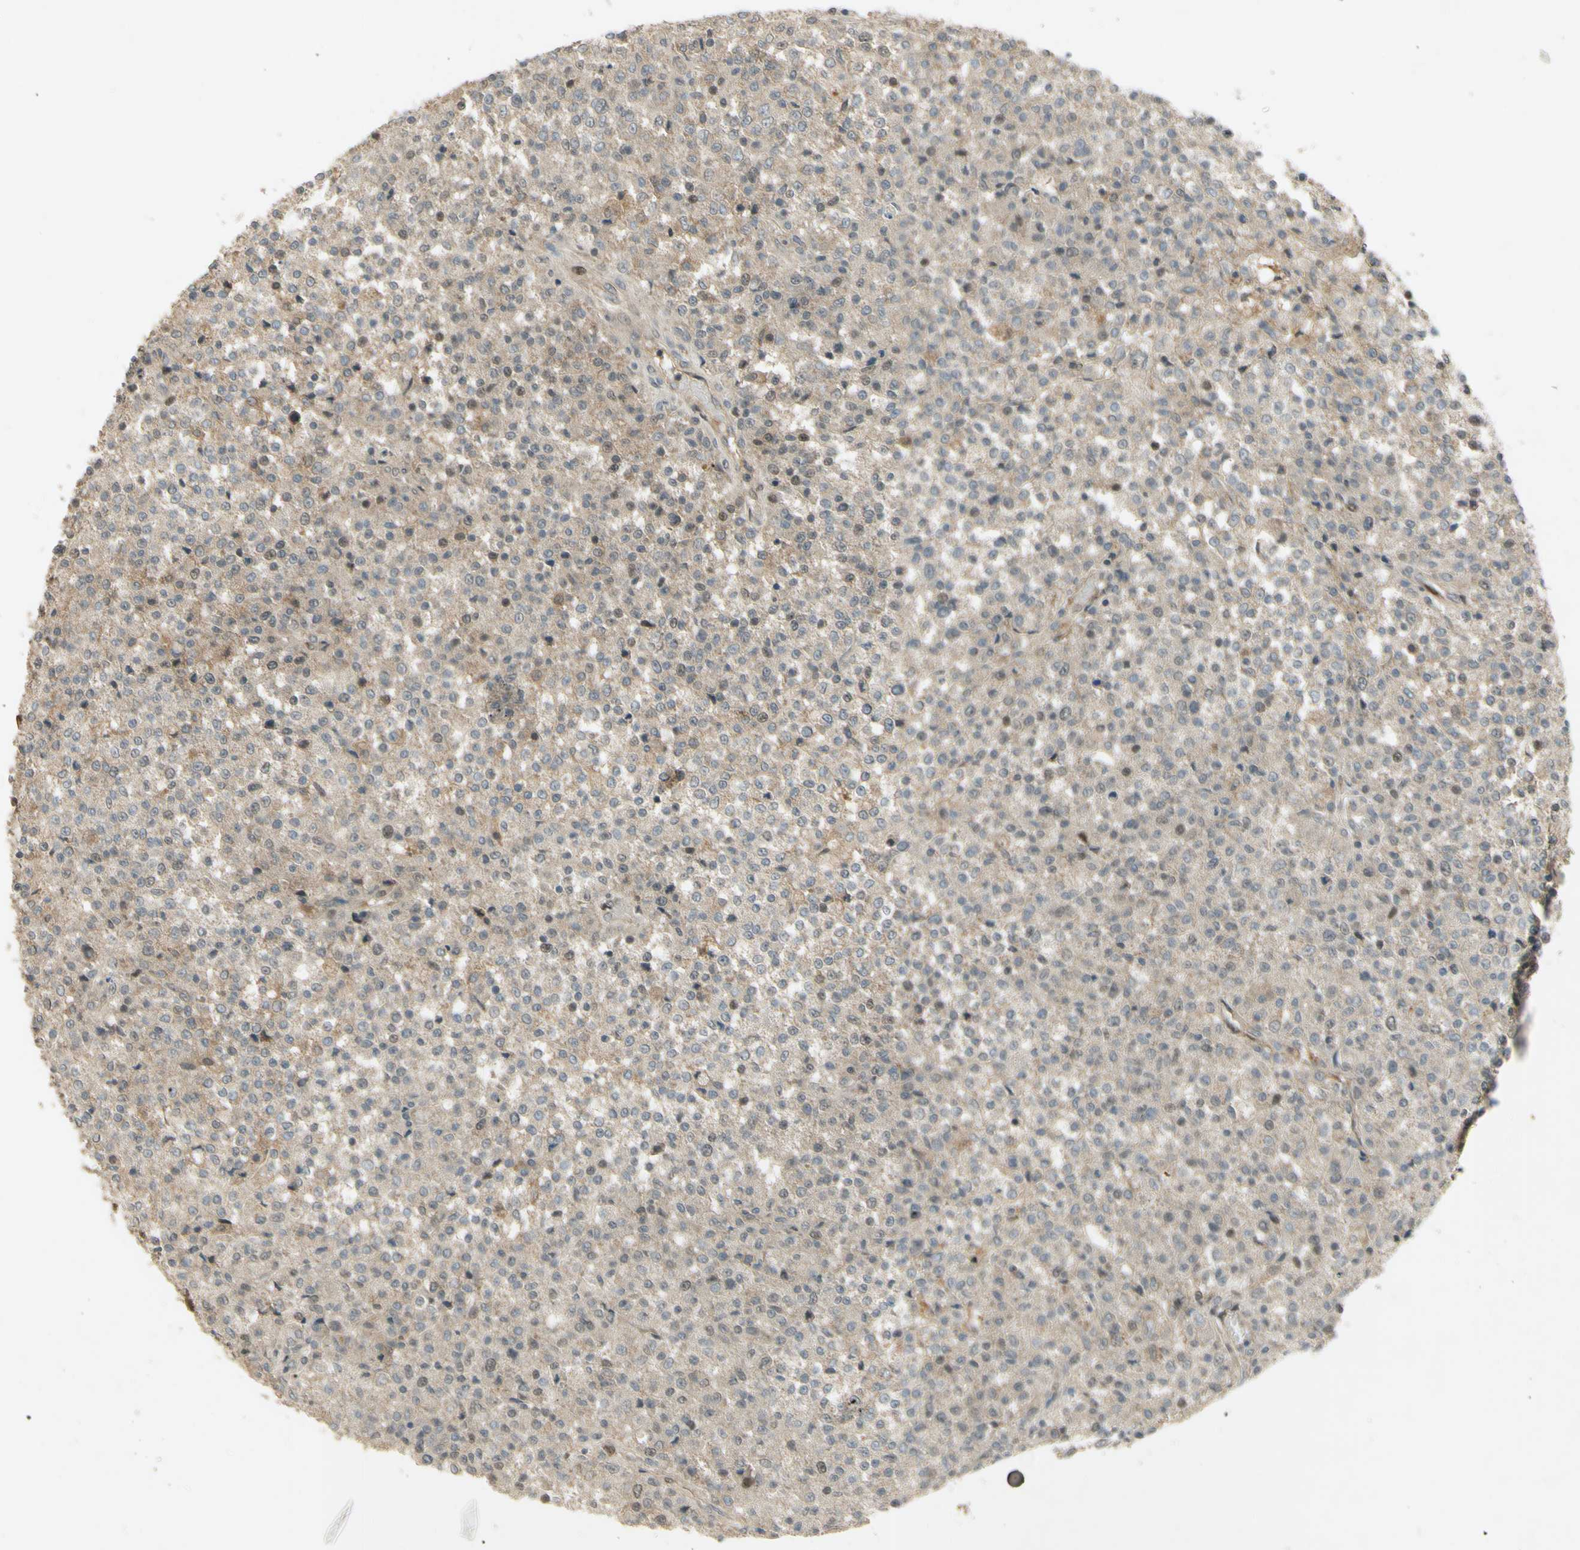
{"staining": {"intensity": "moderate", "quantity": "<25%", "location": "nuclear"}, "tissue": "testis cancer", "cell_type": "Tumor cells", "image_type": "cancer", "snomed": [{"axis": "morphology", "description": "Seminoma, NOS"}, {"axis": "topography", "description": "Testis"}], "caption": "Moderate nuclear protein staining is appreciated in approximately <25% of tumor cells in testis cancer.", "gene": "RAD18", "patient": {"sex": "male", "age": 59}}